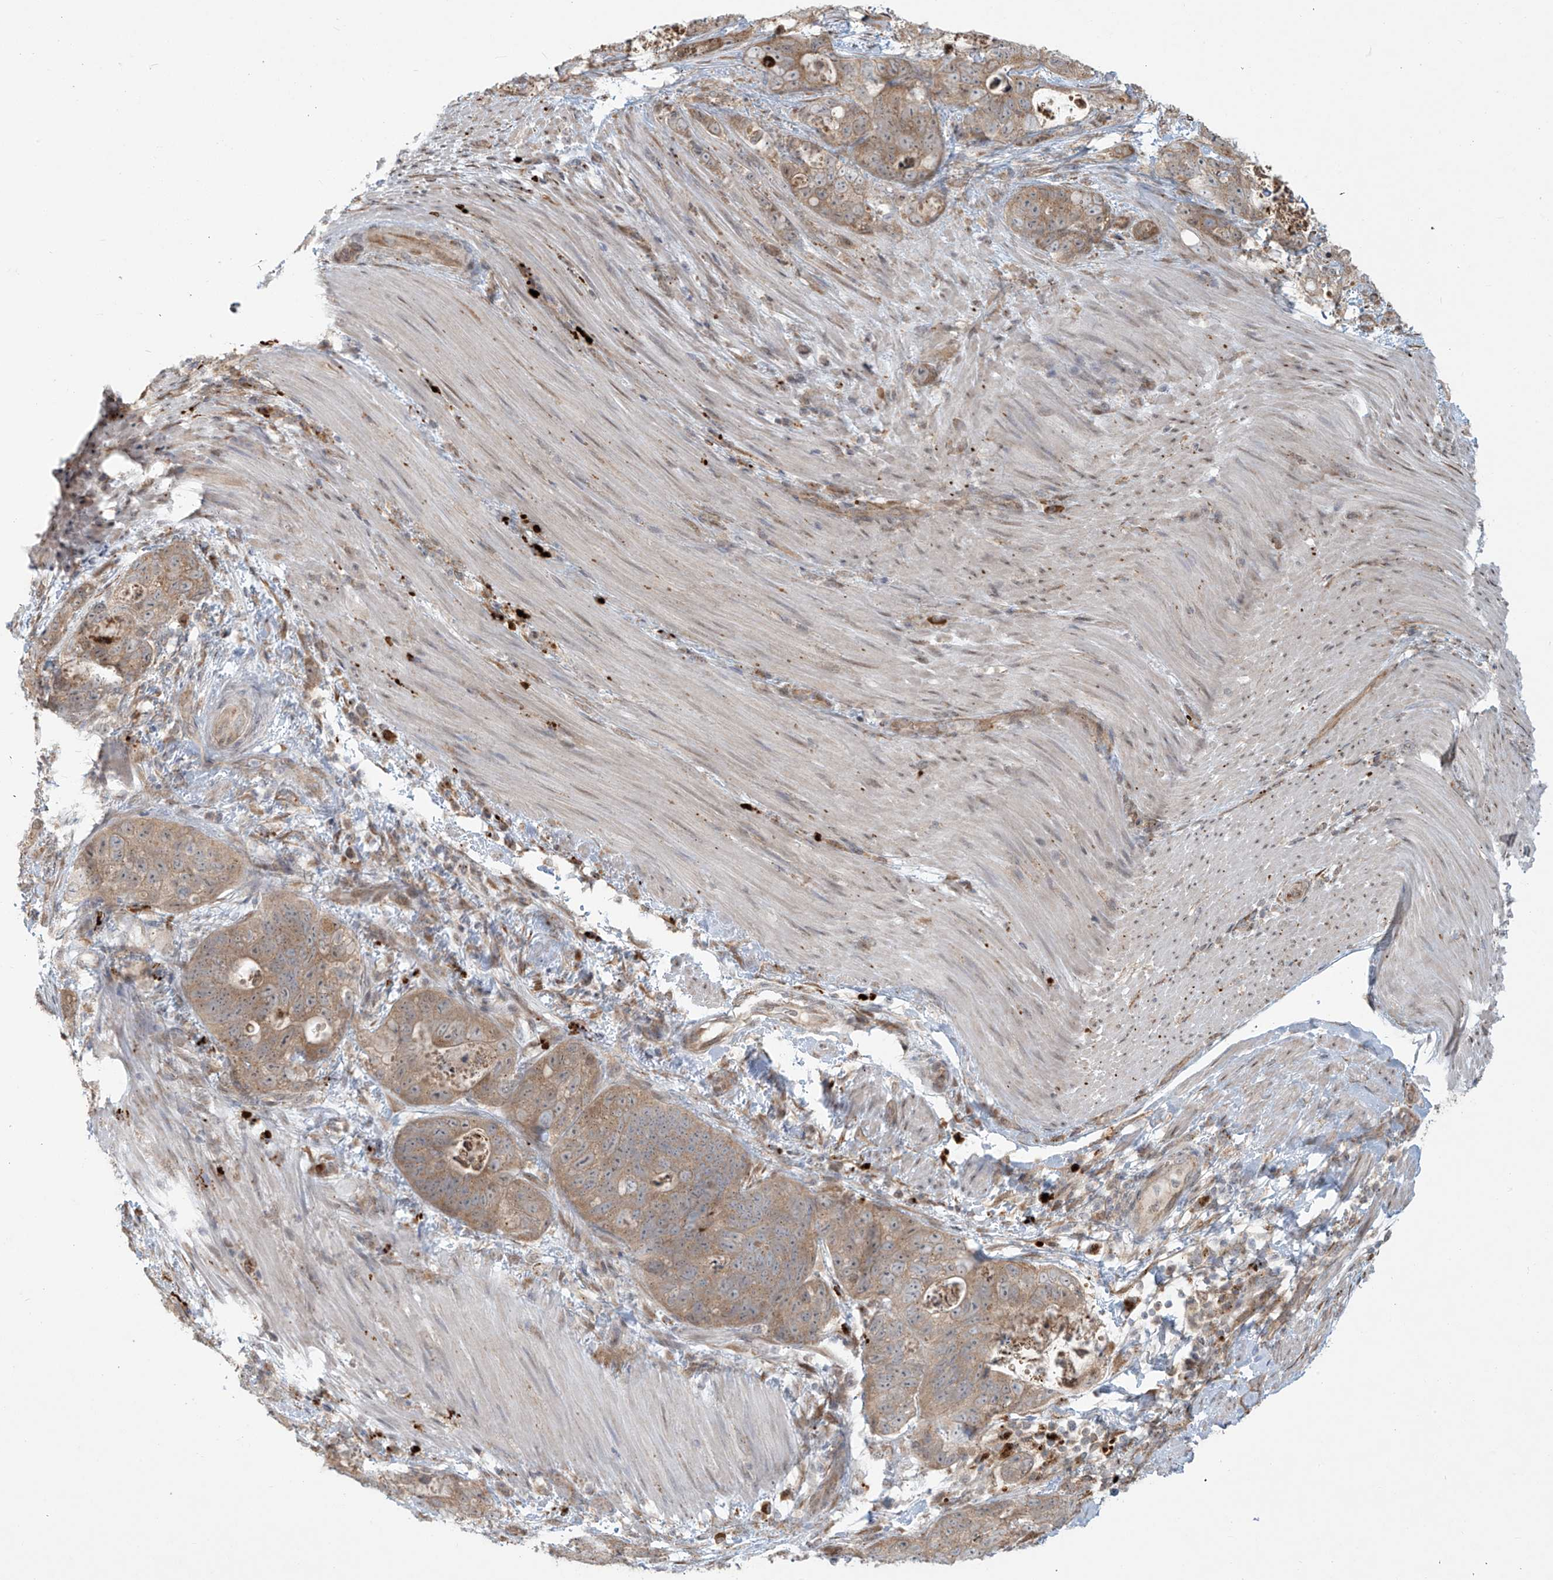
{"staining": {"intensity": "moderate", "quantity": ">75%", "location": "cytoplasmic/membranous"}, "tissue": "stomach cancer", "cell_type": "Tumor cells", "image_type": "cancer", "snomed": [{"axis": "morphology", "description": "Normal tissue, NOS"}, {"axis": "morphology", "description": "Adenocarcinoma, NOS"}, {"axis": "topography", "description": "Stomach"}], "caption": "There is medium levels of moderate cytoplasmic/membranous positivity in tumor cells of stomach cancer, as demonstrated by immunohistochemical staining (brown color).", "gene": "PLEKHM3", "patient": {"sex": "female", "age": 89}}